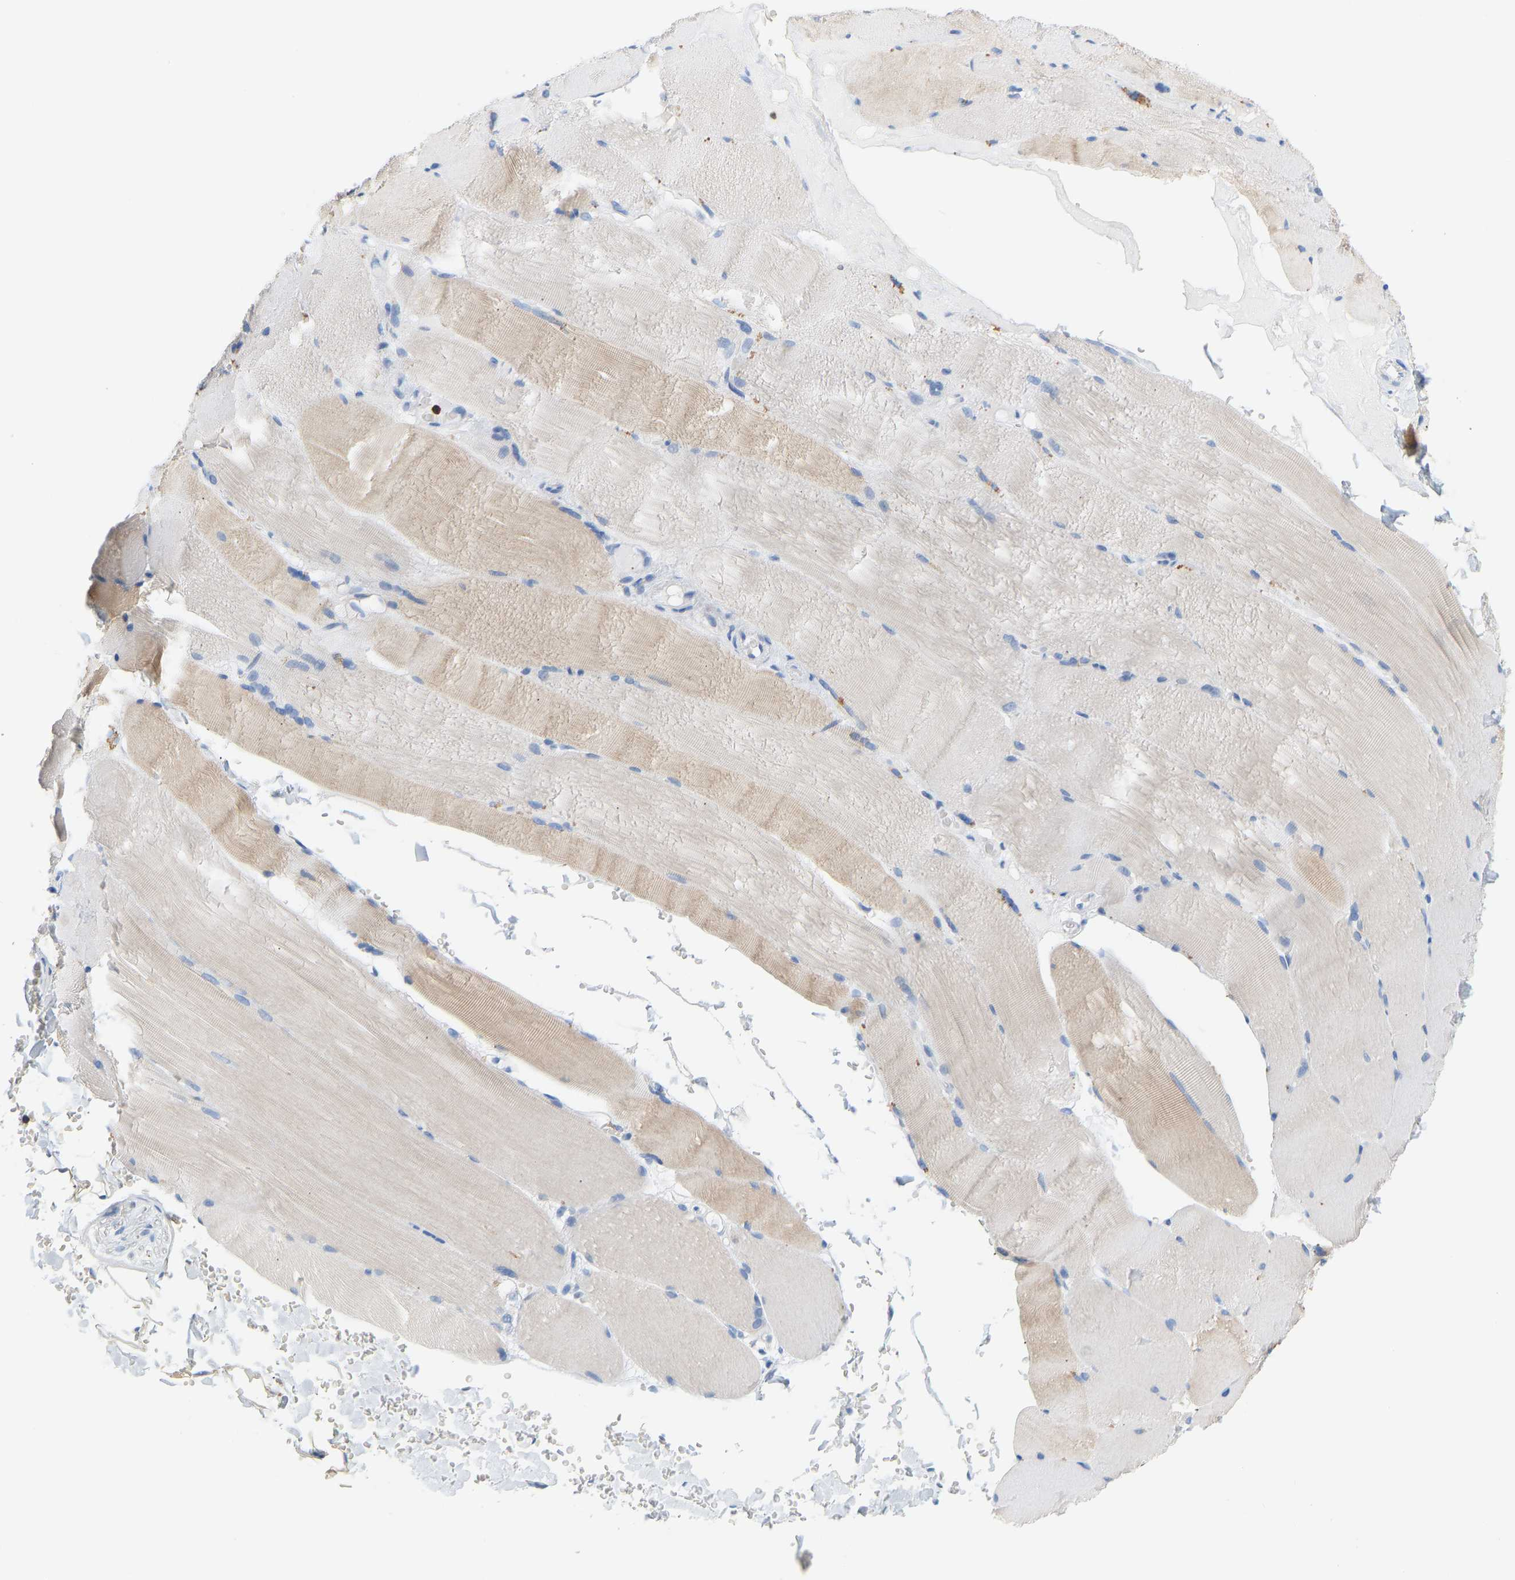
{"staining": {"intensity": "weak", "quantity": "<25%", "location": "cytoplasmic/membranous"}, "tissue": "skeletal muscle", "cell_type": "Myocytes", "image_type": "normal", "snomed": [{"axis": "morphology", "description": "Normal tissue, NOS"}, {"axis": "topography", "description": "Skin"}, {"axis": "topography", "description": "Skeletal muscle"}], "caption": "IHC of normal skeletal muscle reveals no positivity in myocytes. Nuclei are stained in blue.", "gene": "EVL", "patient": {"sex": "male", "age": 83}}